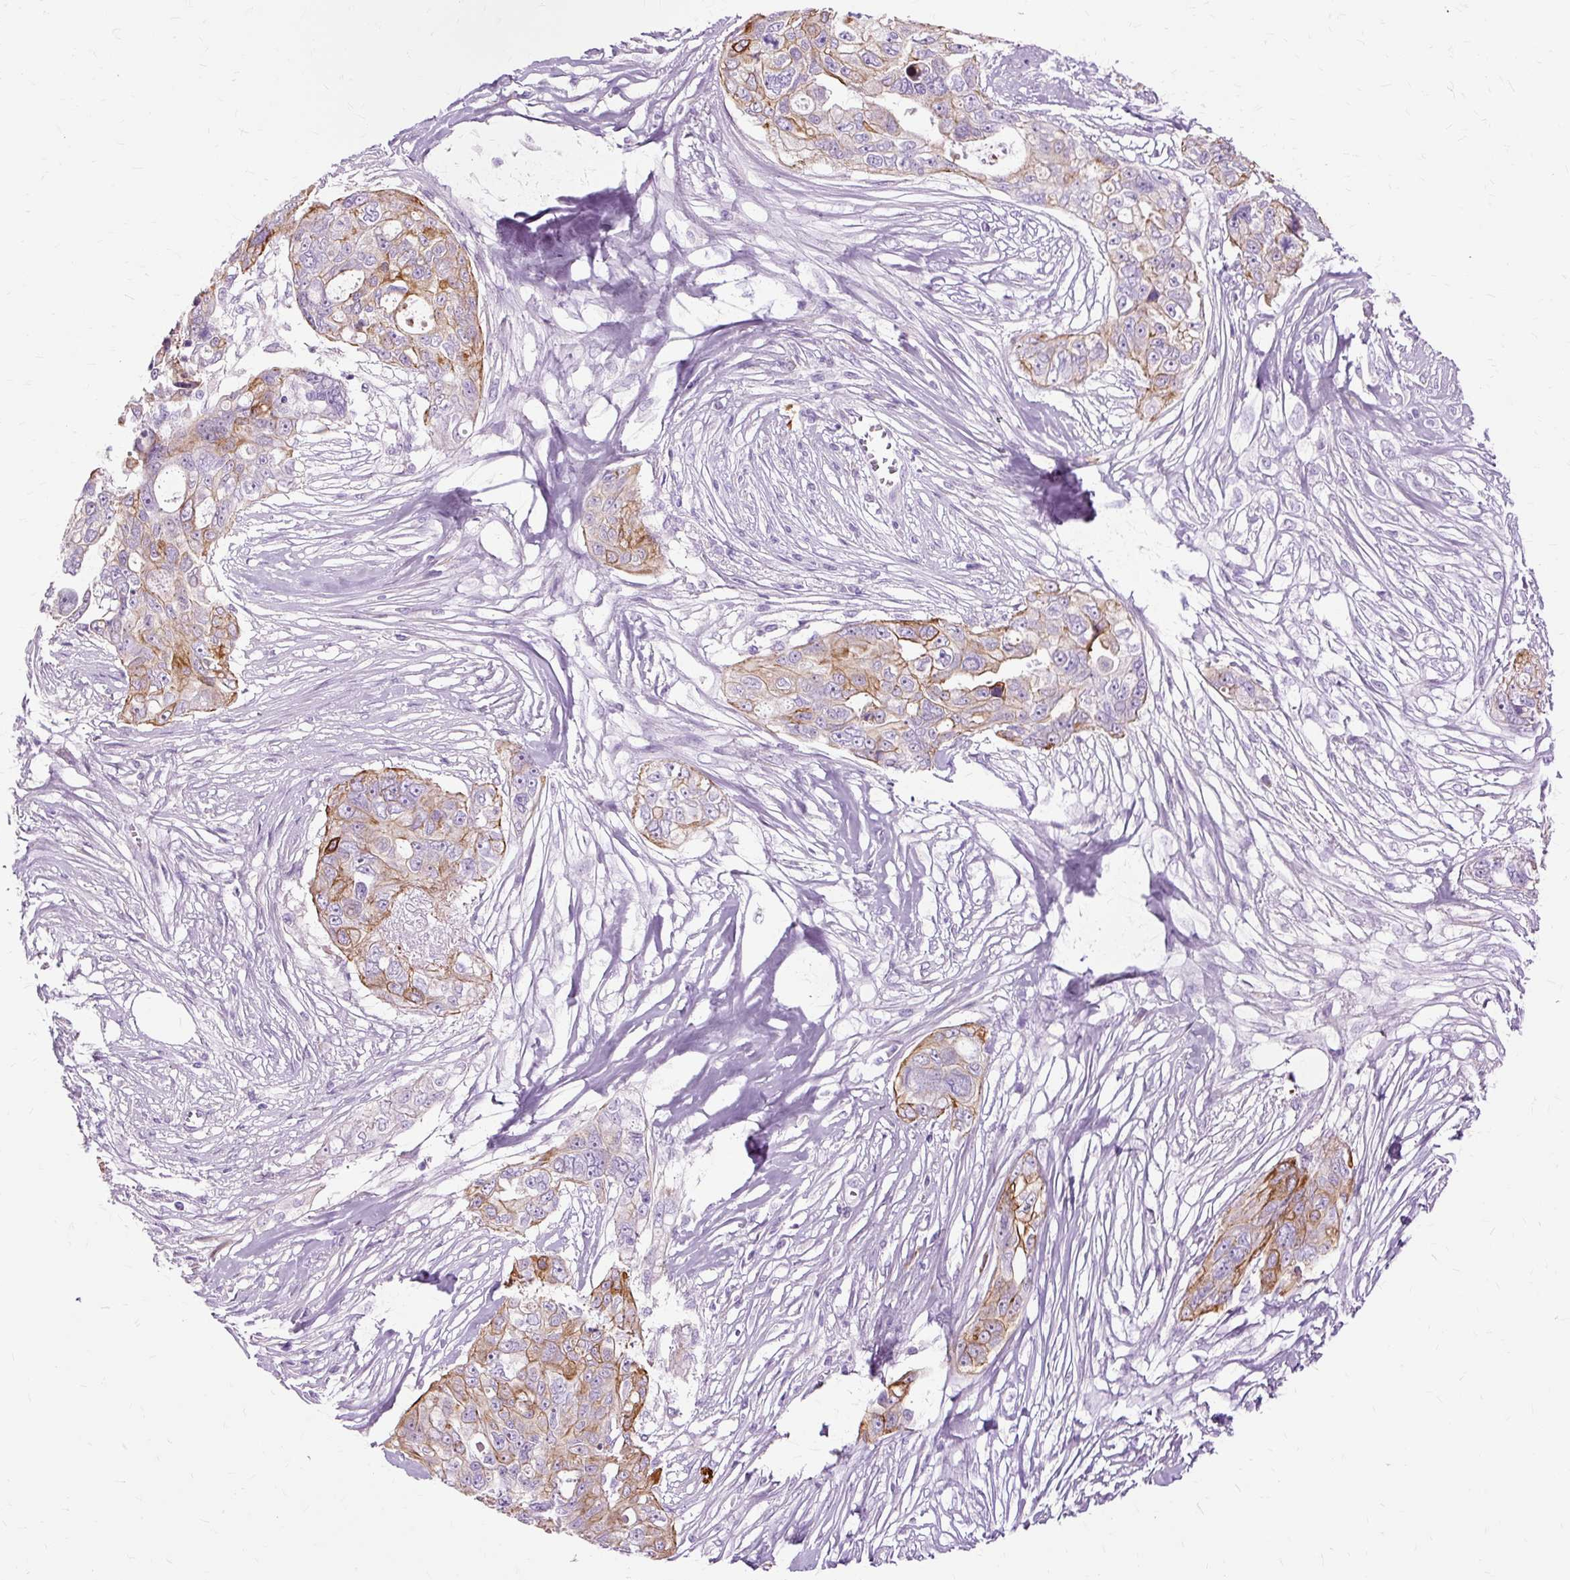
{"staining": {"intensity": "moderate", "quantity": "25%-75%", "location": "cytoplasmic/membranous"}, "tissue": "ovarian cancer", "cell_type": "Tumor cells", "image_type": "cancer", "snomed": [{"axis": "morphology", "description": "Carcinoma, endometroid"}, {"axis": "topography", "description": "Ovary"}], "caption": "Brown immunohistochemical staining in ovarian endometroid carcinoma shows moderate cytoplasmic/membranous staining in approximately 25%-75% of tumor cells.", "gene": "DCTN4", "patient": {"sex": "female", "age": 70}}